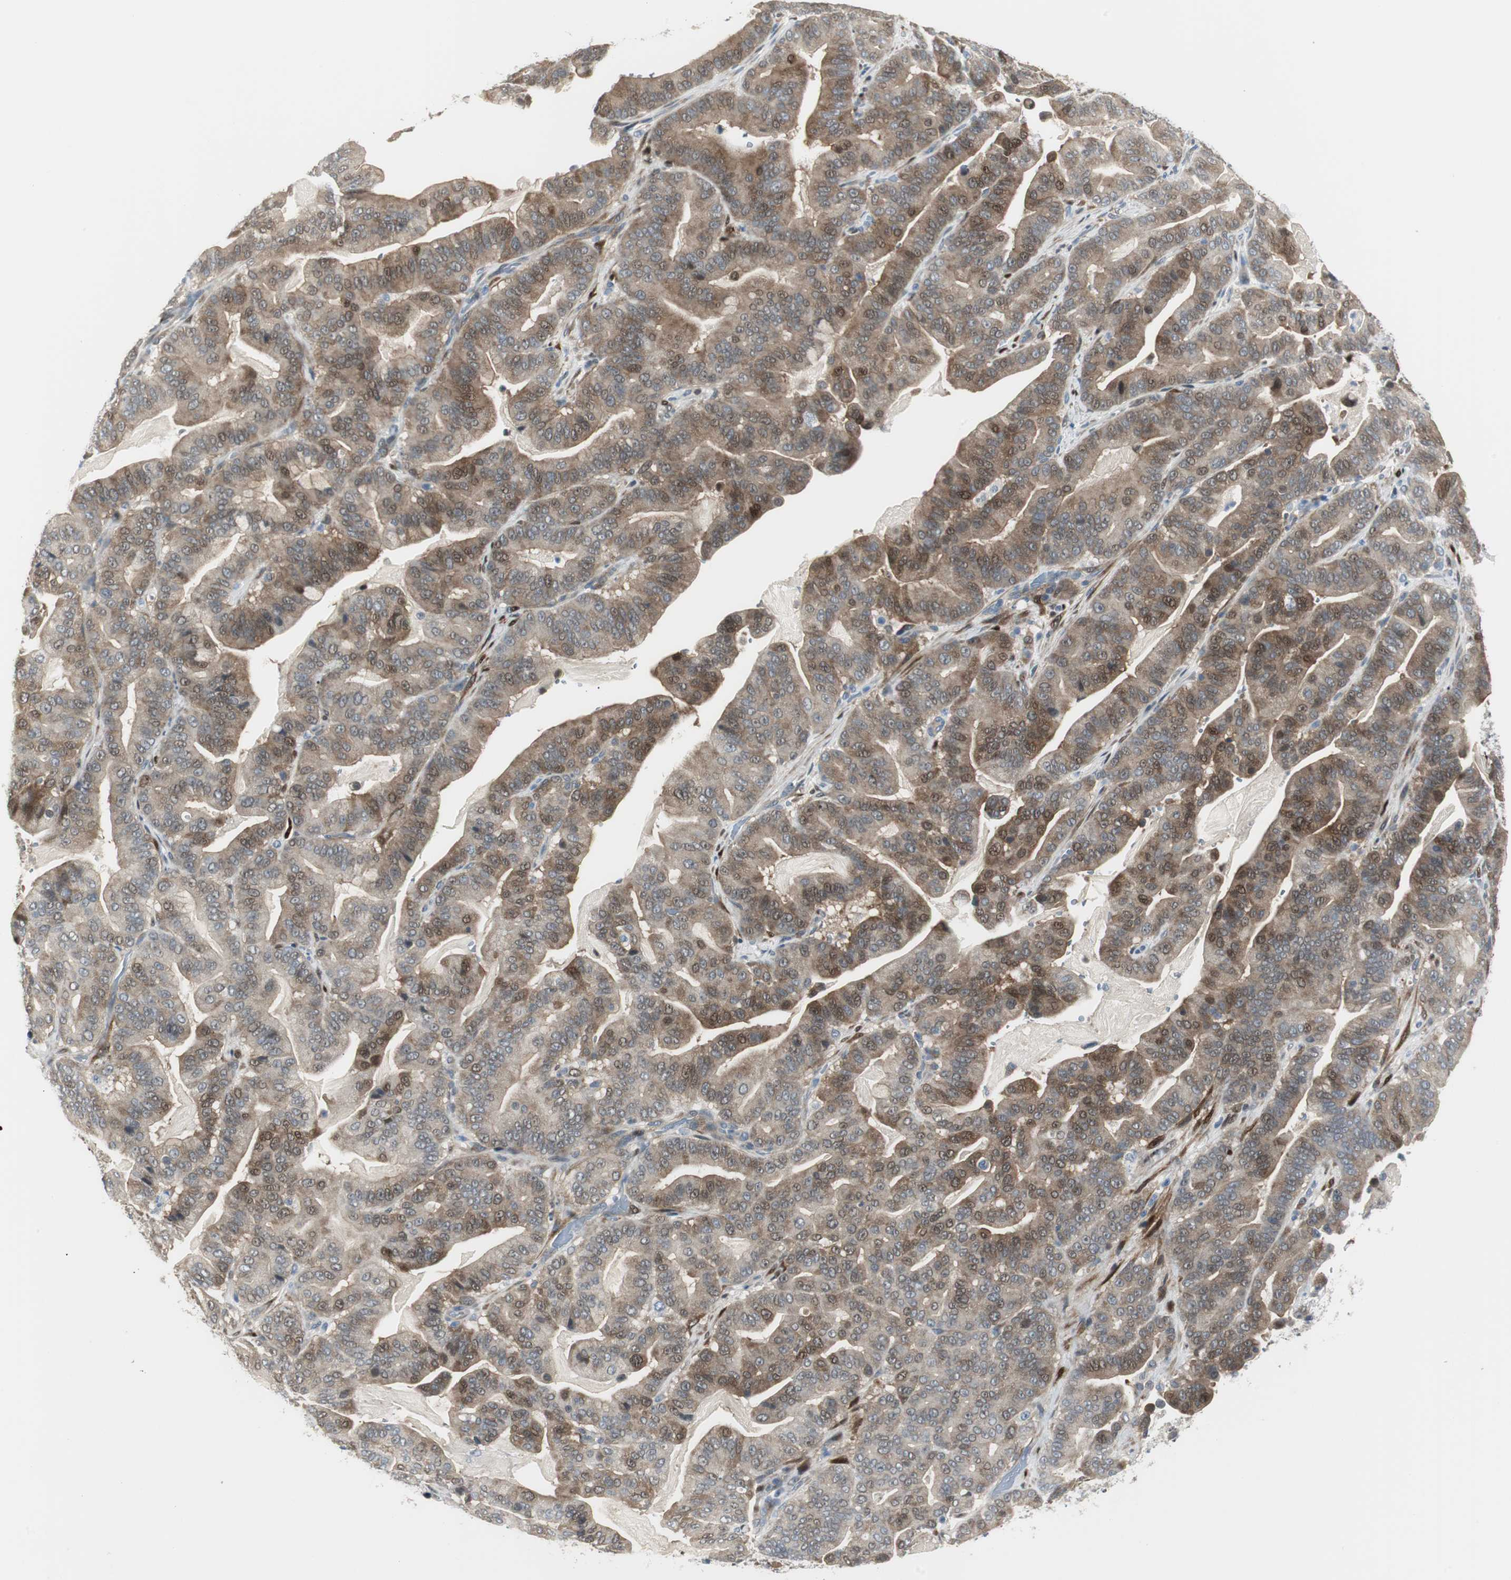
{"staining": {"intensity": "weak", "quantity": "25%-75%", "location": "cytoplasmic/membranous,nuclear"}, "tissue": "pancreatic cancer", "cell_type": "Tumor cells", "image_type": "cancer", "snomed": [{"axis": "morphology", "description": "Adenocarcinoma, NOS"}, {"axis": "topography", "description": "Pancreas"}], "caption": "Human pancreatic cancer (adenocarcinoma) stained with a brown dye exhibits weak cytoplasmic/membranous and nuclear positive positivity in about 25%-75% of tumor cells.", "gene": "FHL2", "patient": {"sex": "male", "age": 63}}